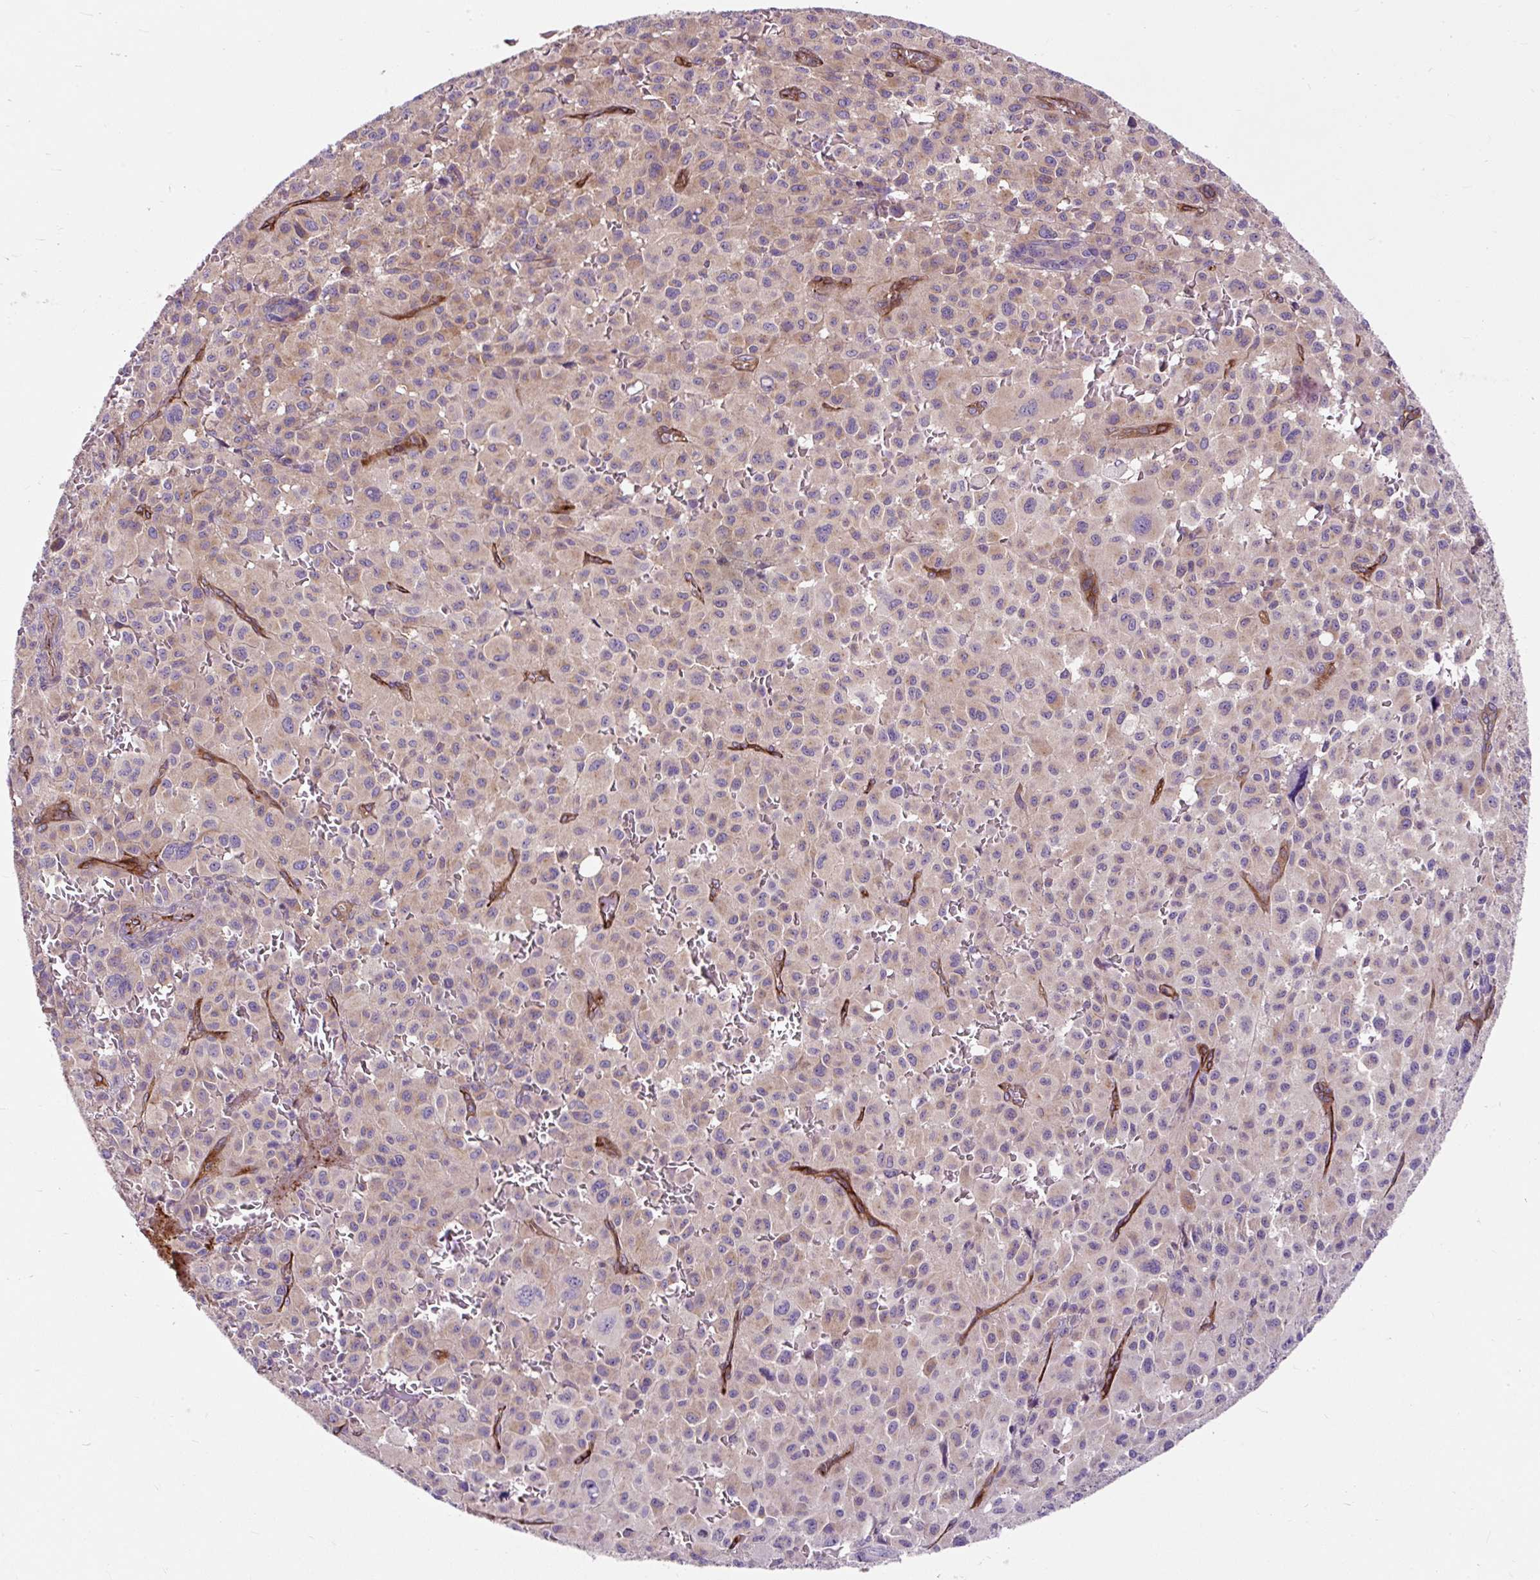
{"staining": {"intensity": "moderate", "quantity": "<25%", "location": "cytoplasmic/membranous"}, "tissue": "melanoma", "cell_type": "Tumor cells", "image_type": "cancer", "snomed": [{"axis": "morphology", "description": "Malignant melanoma, NOS"}, {"axis": "topography", "description": "Skin"}], "caption": "Malignant melanoma stained with immunohistochemistry shows moderate cytoplasmic/membranous expression in approximately <25% of tumor cells.", "gene": "PCDHGB3", "patient": {"sex": "female", "age": 74}}